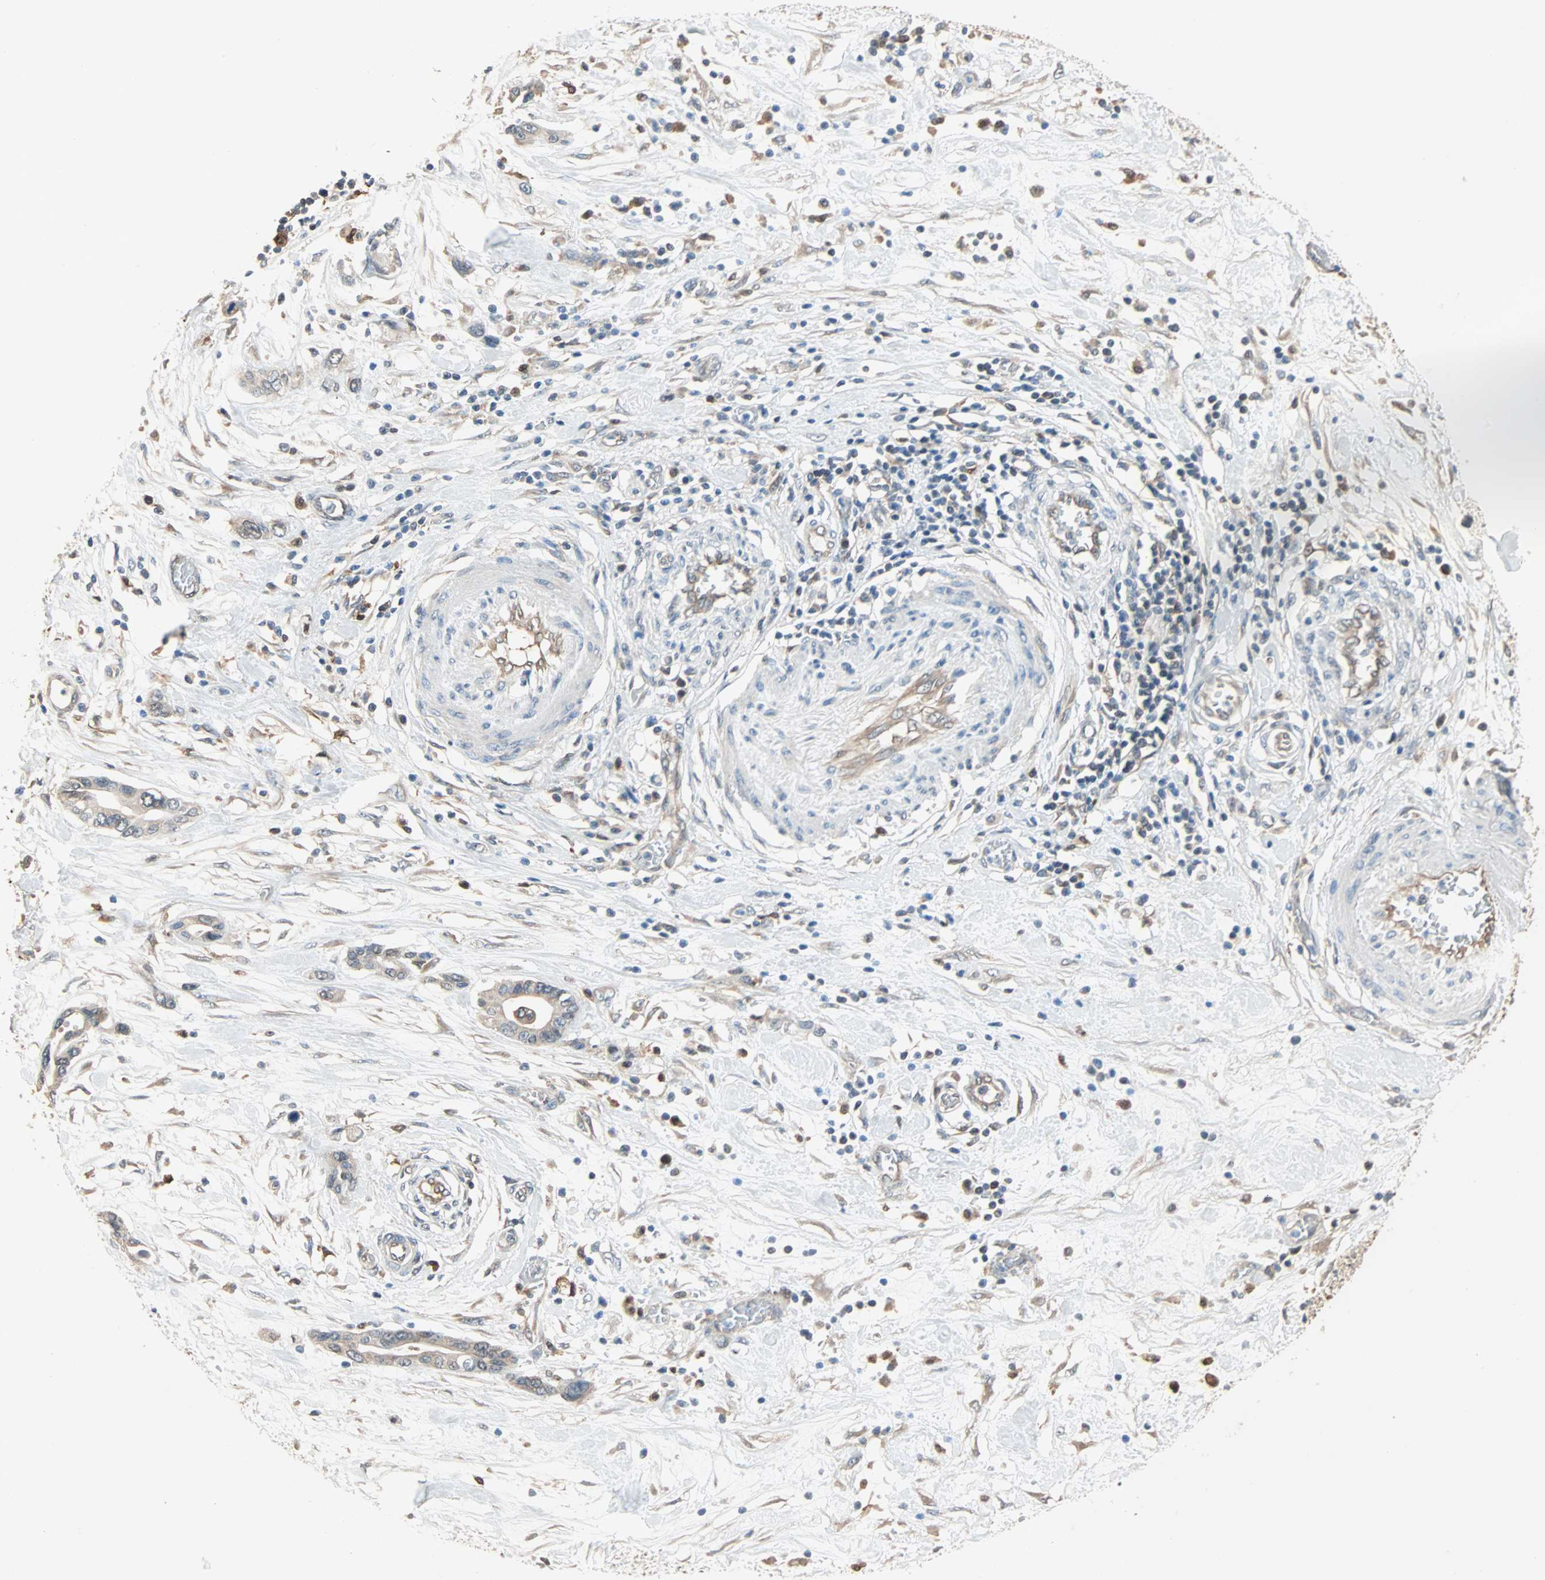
{"staining": {"intensity": "weak", "quantity": "25%-75%", "location": "cytoplasmic/membranous"}, "tissue": "pancreatic cancer", "cell_type": "Tumor cells", "image_type": "cancer", "snomed": [{"axis": "morphology", "description": "Adenocarcinoma, NOS"}, {"axis": "topography", "description": "Pancreas"}], "caption": "Brown immunohistochemical staining in adenocarcinoma (pancreatic) exhibits weak cytoplasmic/membranous positivity in about 25%-75% of tumor cells.", "gene": "PRDX1", "patient": {"sex": "female", "age": 57}}